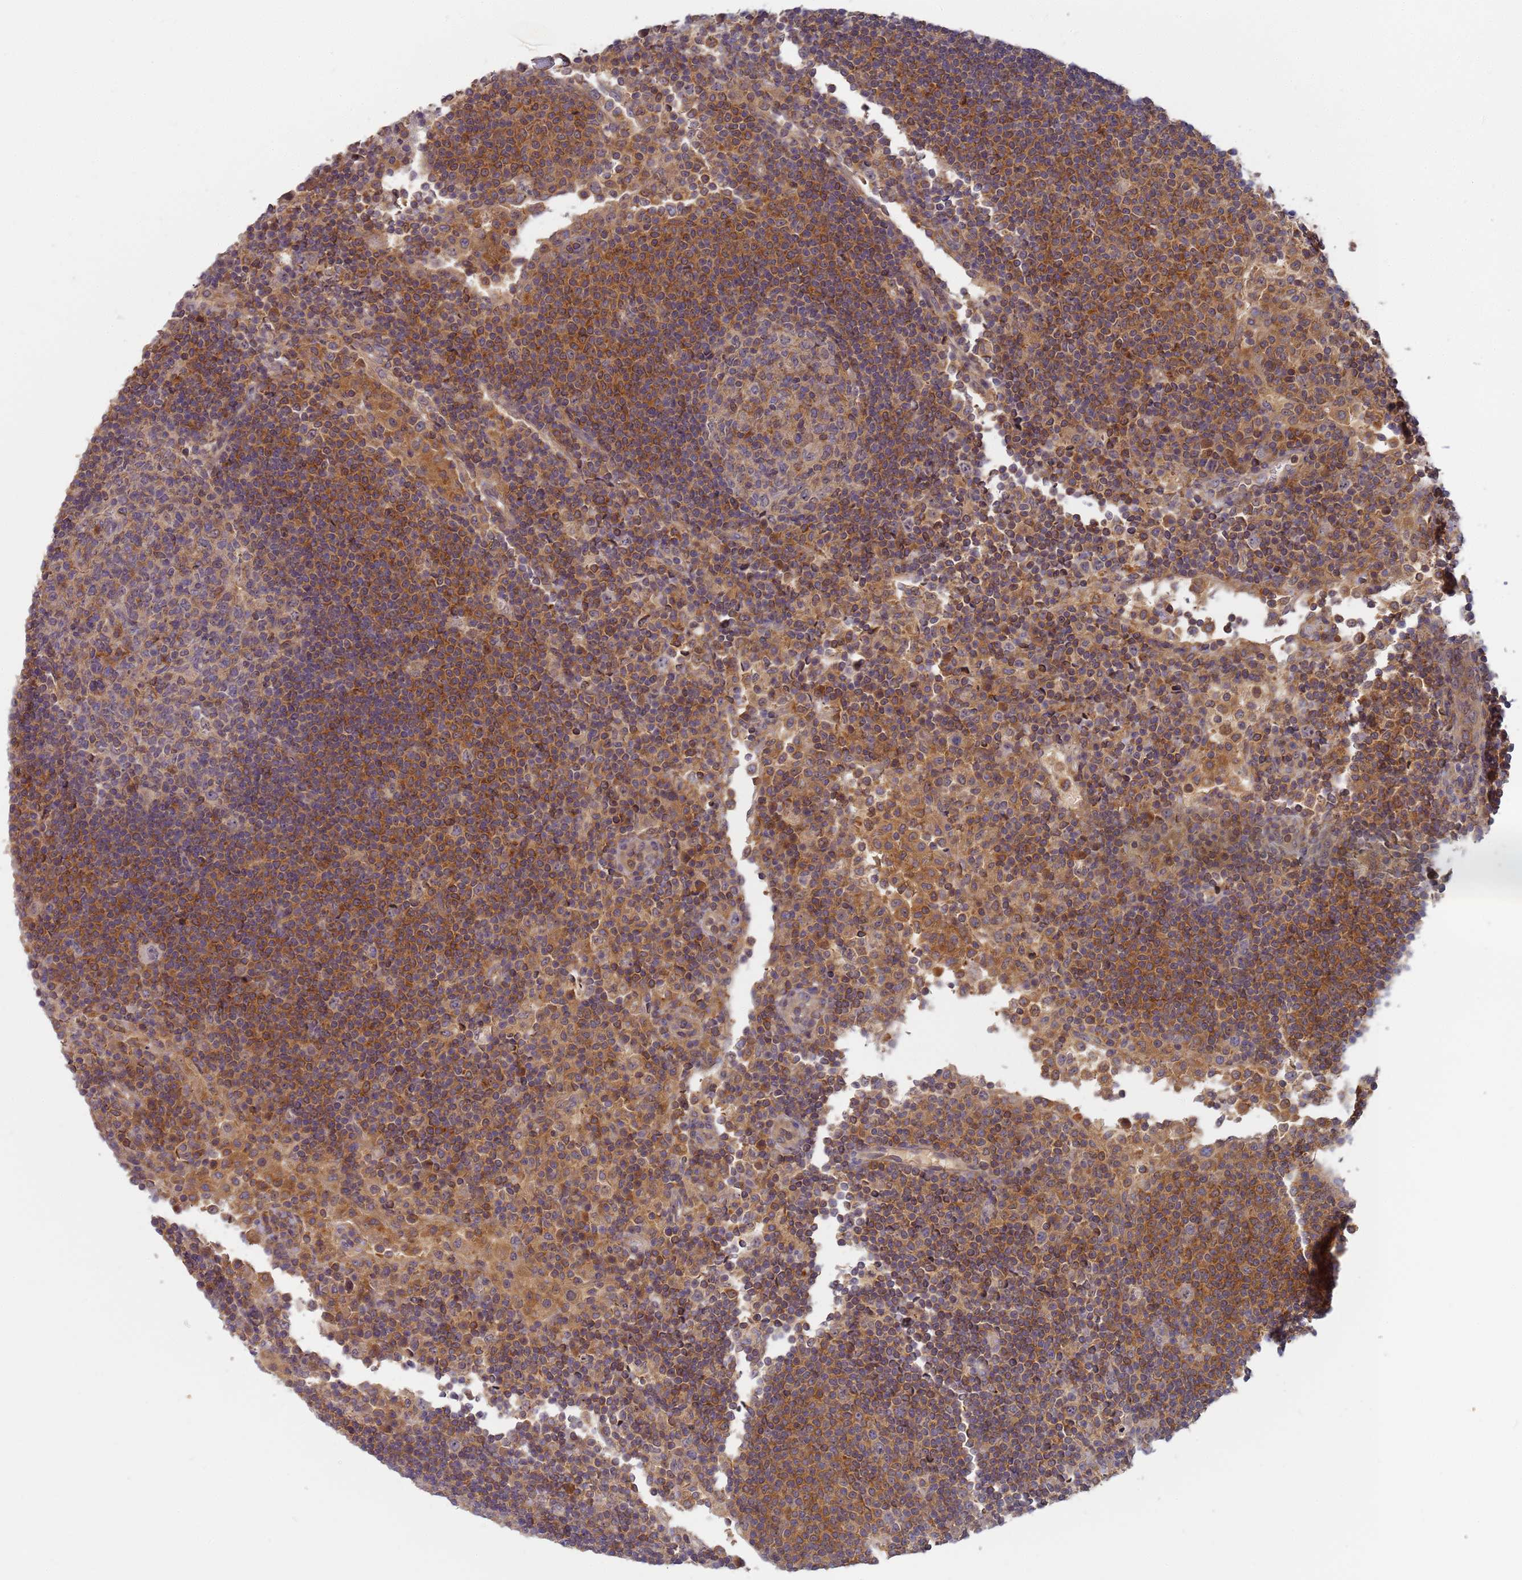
{"staining": {"intensity": "weak", "quantity": "25%-75%", "location": "cytoplasmic/membranous"}, "tissue": "lymph node", "cell_type": "Germinal center cells", "image_type": "normal", "snomed": [{"axis": "morphology", "description": "Normal tissue, NOS"}, {"axis": "topography", "description": "Lymph node"}], "caption": "Protein analysis of benign lymph node exhibits weak cytoplasmic/membranous positivity in about 25%-75% of germinal center cells.", "gene": "SHARPIN", "patient": {"sex": "female", "age": 53}}